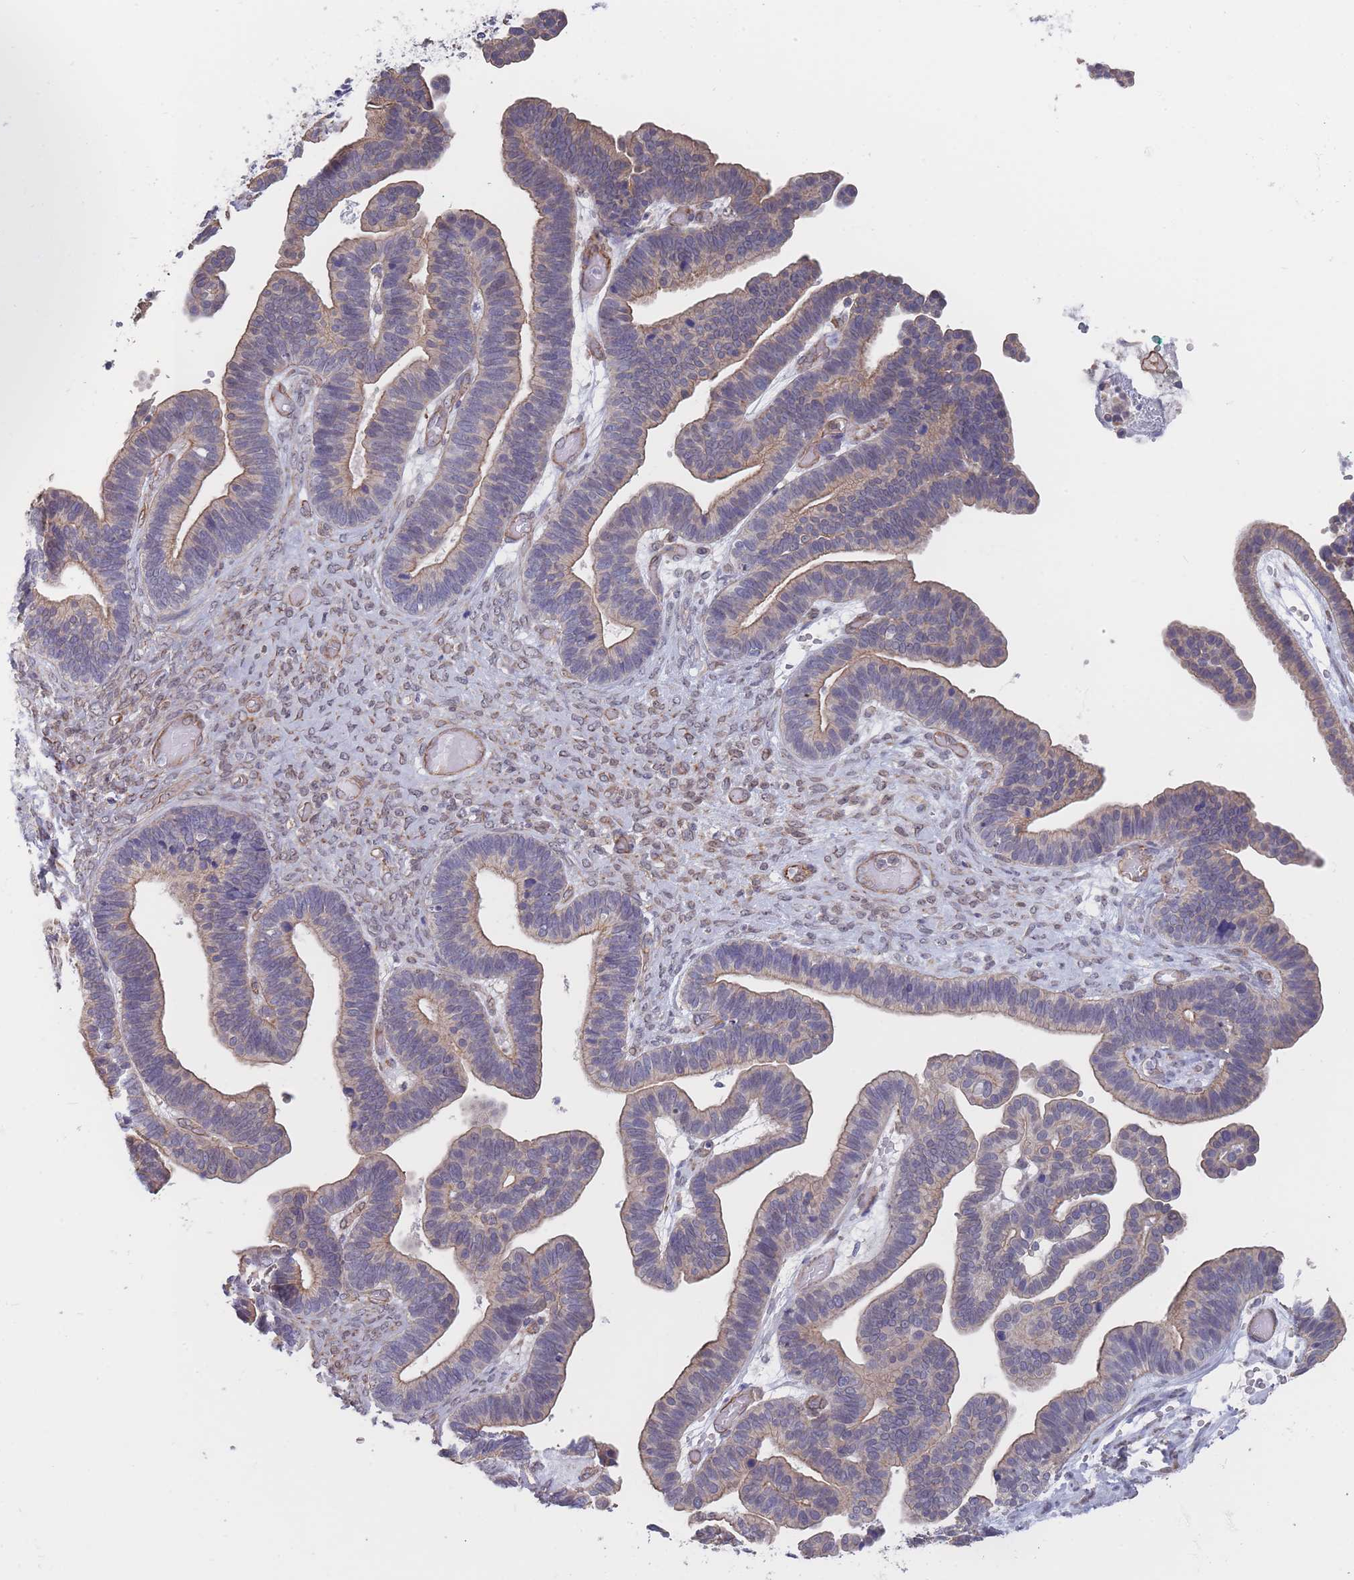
{"staining": {"intensity": "moderate", "quantity": "25%-75%", "location": "cytoplasmic/membranous"}, "tissue": "ovarian cancer", "cell_type": "Tumor cells", "image_type": "cancer", "snomed": [{"axis": "morphology", "description": "Cystadenocarcinoma, serous, NOS"}, {"axis": "topography", "description": "Ovary"}], "caption": "Ovarian cancer (serous cystadenocarcinoma) tissue demonstrates moderate cytoplasmic/membranous positivity in about 25%-75% of tumor cells, visualized by immunohistochemistry.", "gene": "SLC1A6", "patient": {"sex": "female", "age": 56}}